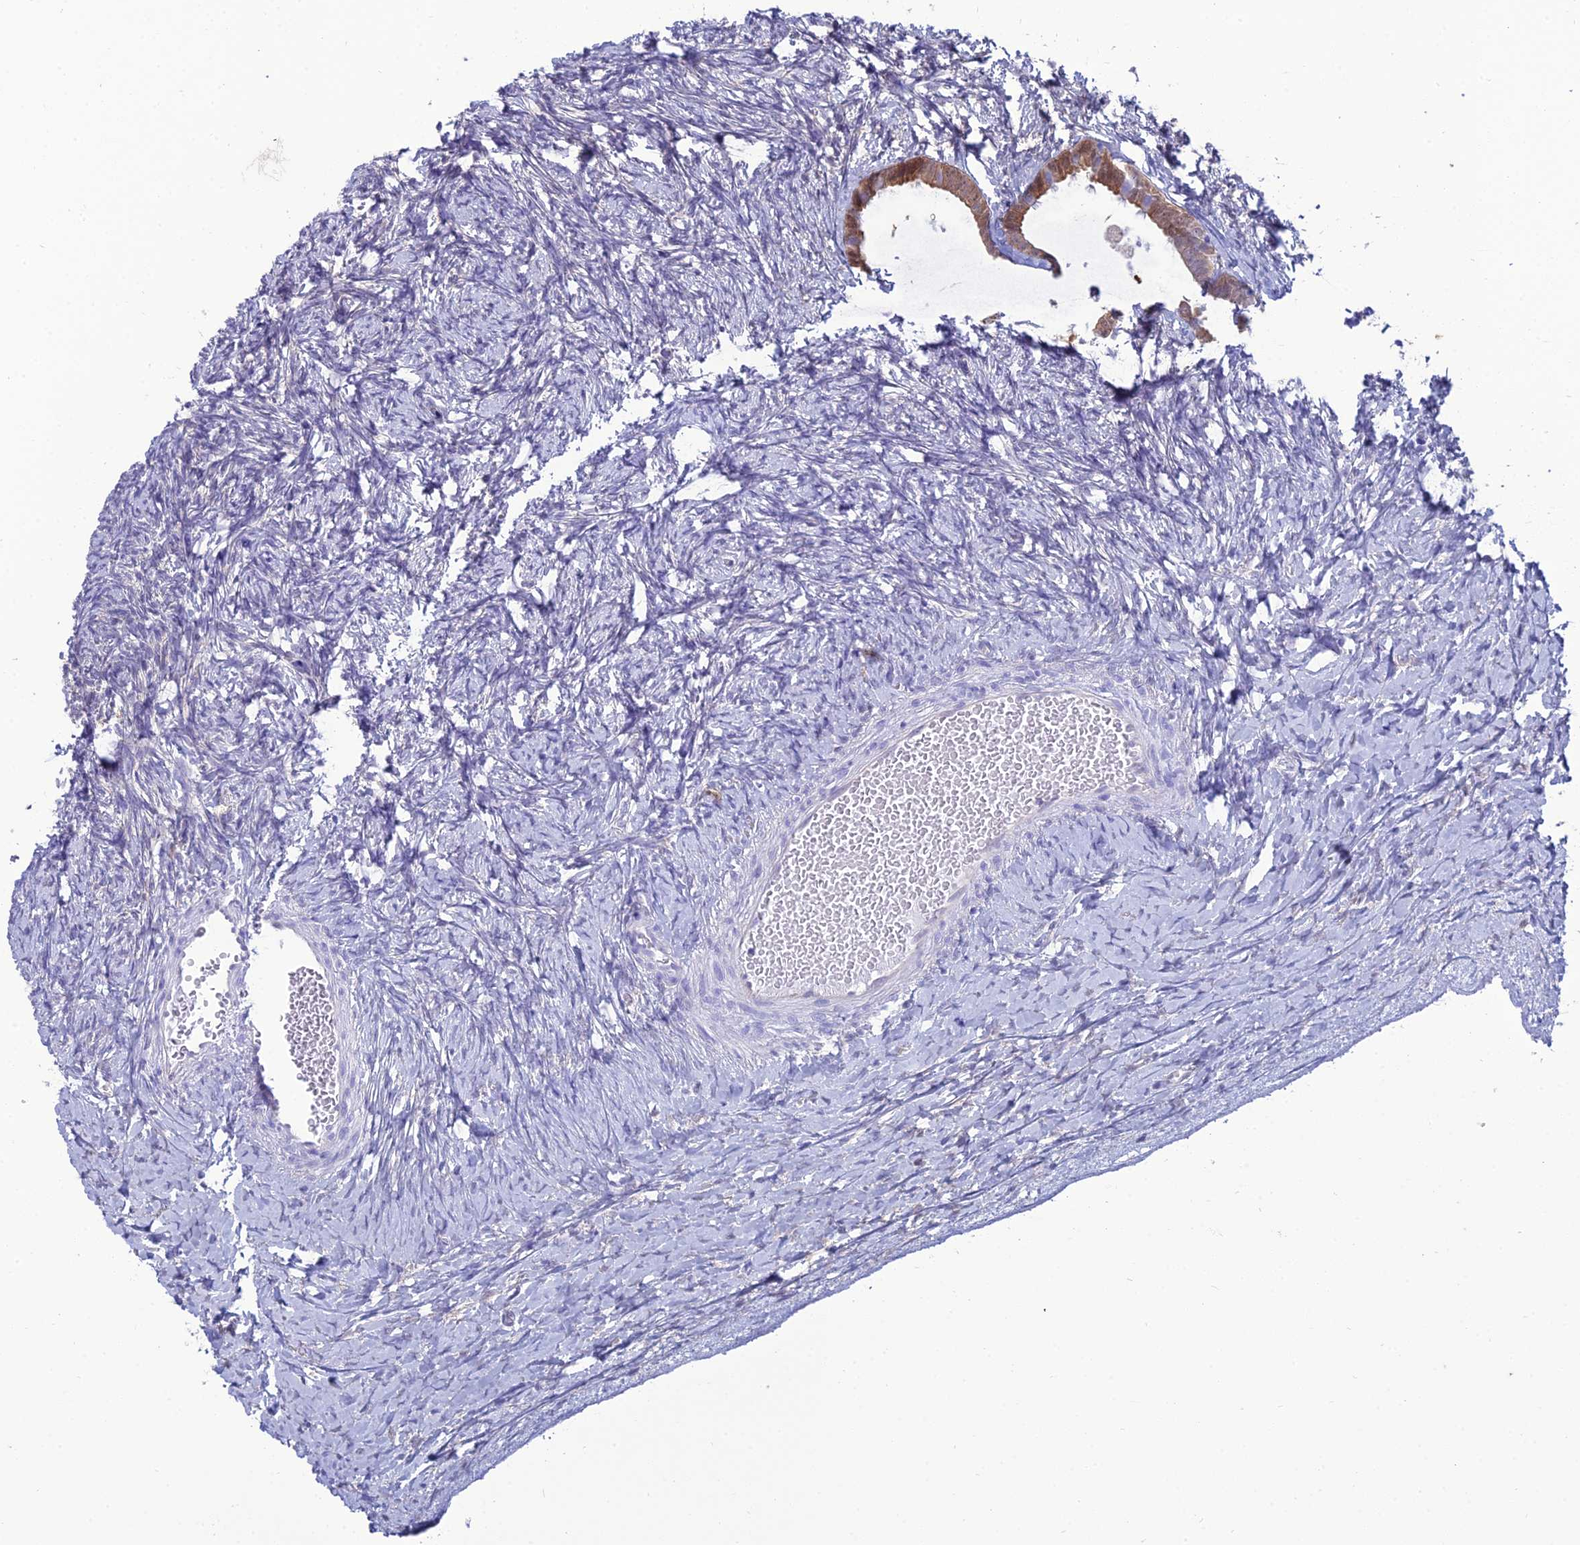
{"staining": {"intensity": "moderate", "quantity": ">75%", "location": "cytoplasmic/membranous"}, "tissue": "ovary", "cell_type": "Follicle cells", "image_type": "normal", "snomed": [{"axis": "morphology", "description": "Normal tissue, NOS"}, {"axis": "morphology", "description": "Developmental malformation"}, {"axis": "topography", "description": "Ovary"}], "caption": "Immunohistochemistry of normal human ovary displays medium levels of moderate cytoplasmic/membranous staining in approximately >75% of follicle cells. Using DAB (brown) and hematoxylin (blue) stains, captured at high magnification using brightfield microscopy.", "gene": "GNPNAT1", "patient": {"sex": "female", "age": 39}}